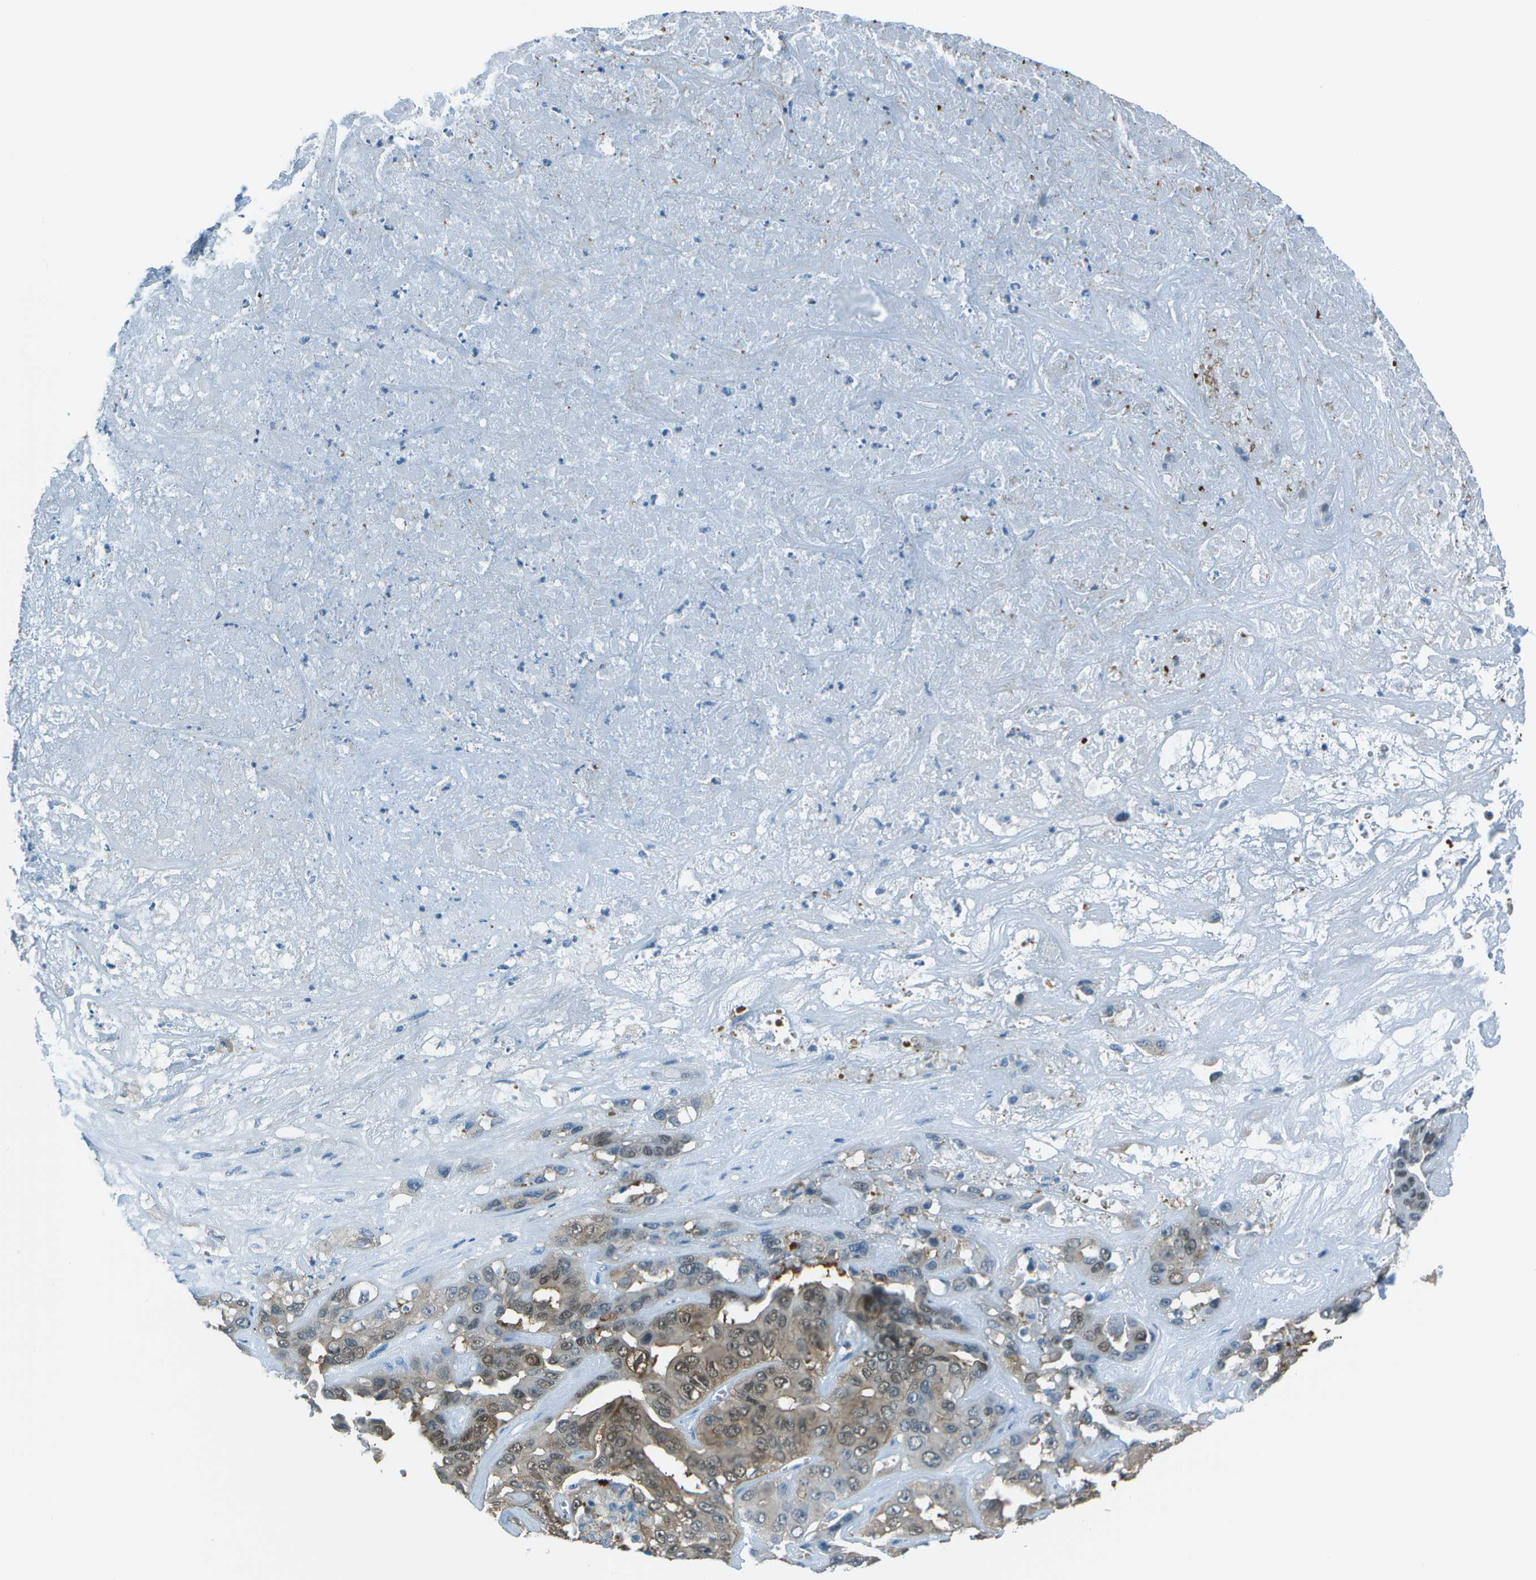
{"staining": {"intensity": "weak", "quantity": "25%-75%", "location": "cytoplasmic/membranous,nuclear"}, "tissue": "liver cancer", "cell_type": "Tumor cells", "image_type": "cancer", "snomed": [{"axis": "morphology", "description": "Cholangiocarcinoma"}, {"axis": "topography", "description": "Liver"}], "caption": "Immunohistochemical staining of human cholangiocarcinoma (liver) demonstrates low levels of weak cytoplasmic/membranous and nuclear staining in approximately 25%-75% of tumor cells.", "gene": "ASL", "patient": {"sex": "female", "age": 52}}